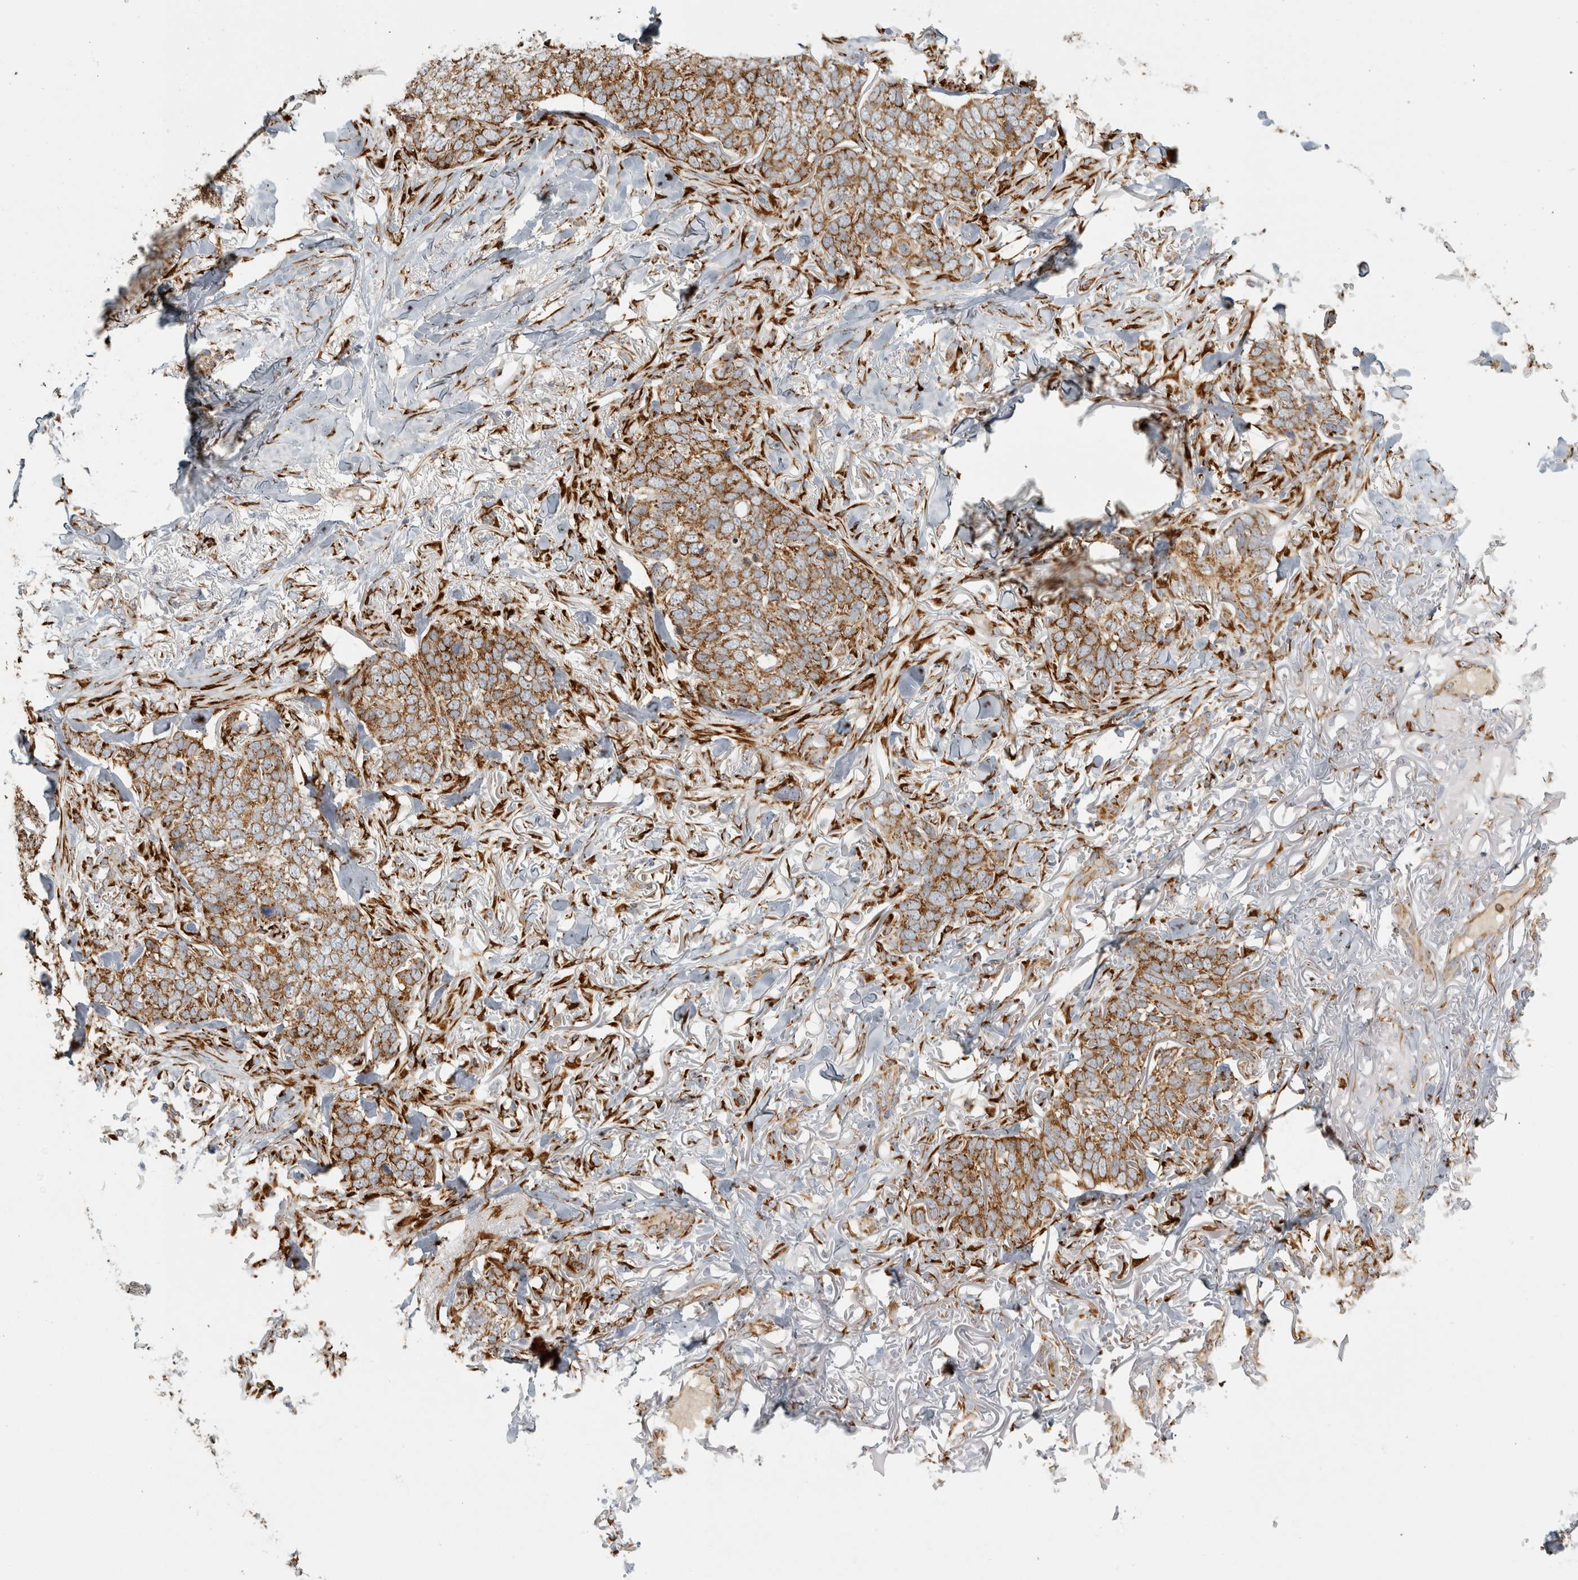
{"staining": {"intensity": "moderate", "quantity": ">75%", "location": "cytoplasmic/membranous"}, "tissue": "skin cancer", "cell_type": "Tumor cells", "image_type": "cancer", "snomed": [{"axis": "morphology", "description": "Normal tissue, NOS"}, {"axis": "morphology", "description": "Basal cell carcinoma"}, {"axis": "topography", "description": "Skin"}], "caption": "Skin basal cell carcinoma stained with a brown dye reveals moderate cytoplasmic/membranous positive expression in approximately >75% of tumor cells.", "gene": "OSTN", "patient": {"sex": "male", "age": 77}}